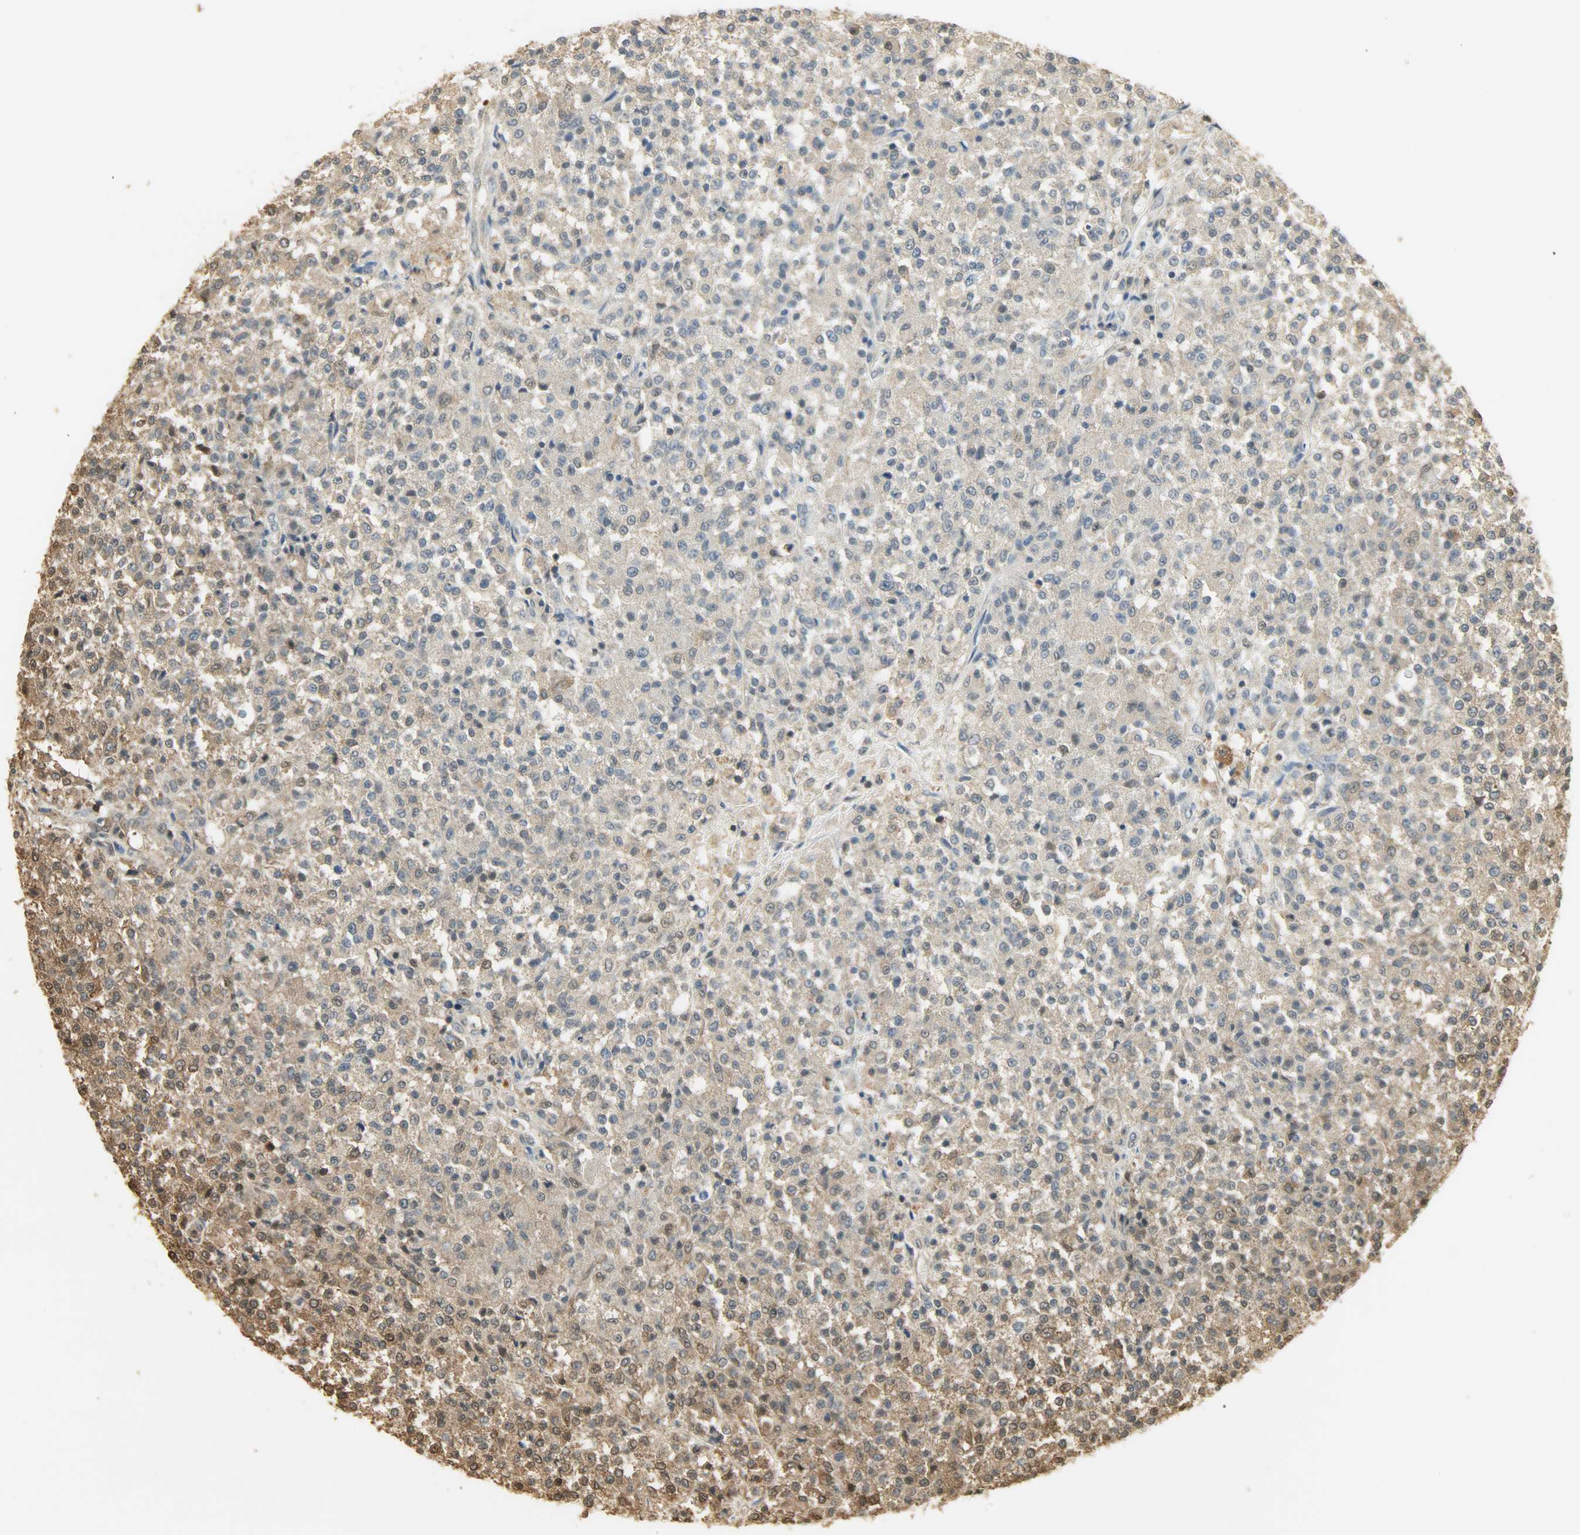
{"staining": {"intensity": "moderate", "quantity": "25%-75%", "location": "cytoplasmic/membranous,nuclear"}, "tissue": "testis cancer", "cell_type": "Tumor cells", "image_type": "cancer", "snomed": [{"axis": "morphology", "description": "Seminoma, NOS"}, {"axis": "topography", "description": "Testis"}], "caption": "Immunohistochemical staining of testis seminoma reveals moderate cytoplasmic/membranous and nuclear protein positivity in about 25%-75% of tumor cells. (Stains: DAB in brown, nuclei in blue, Microscopy: brightfield microscopy at high magnification).", "gene": "YWHAZ", "patient": {"sex": "male", "age": 59}}